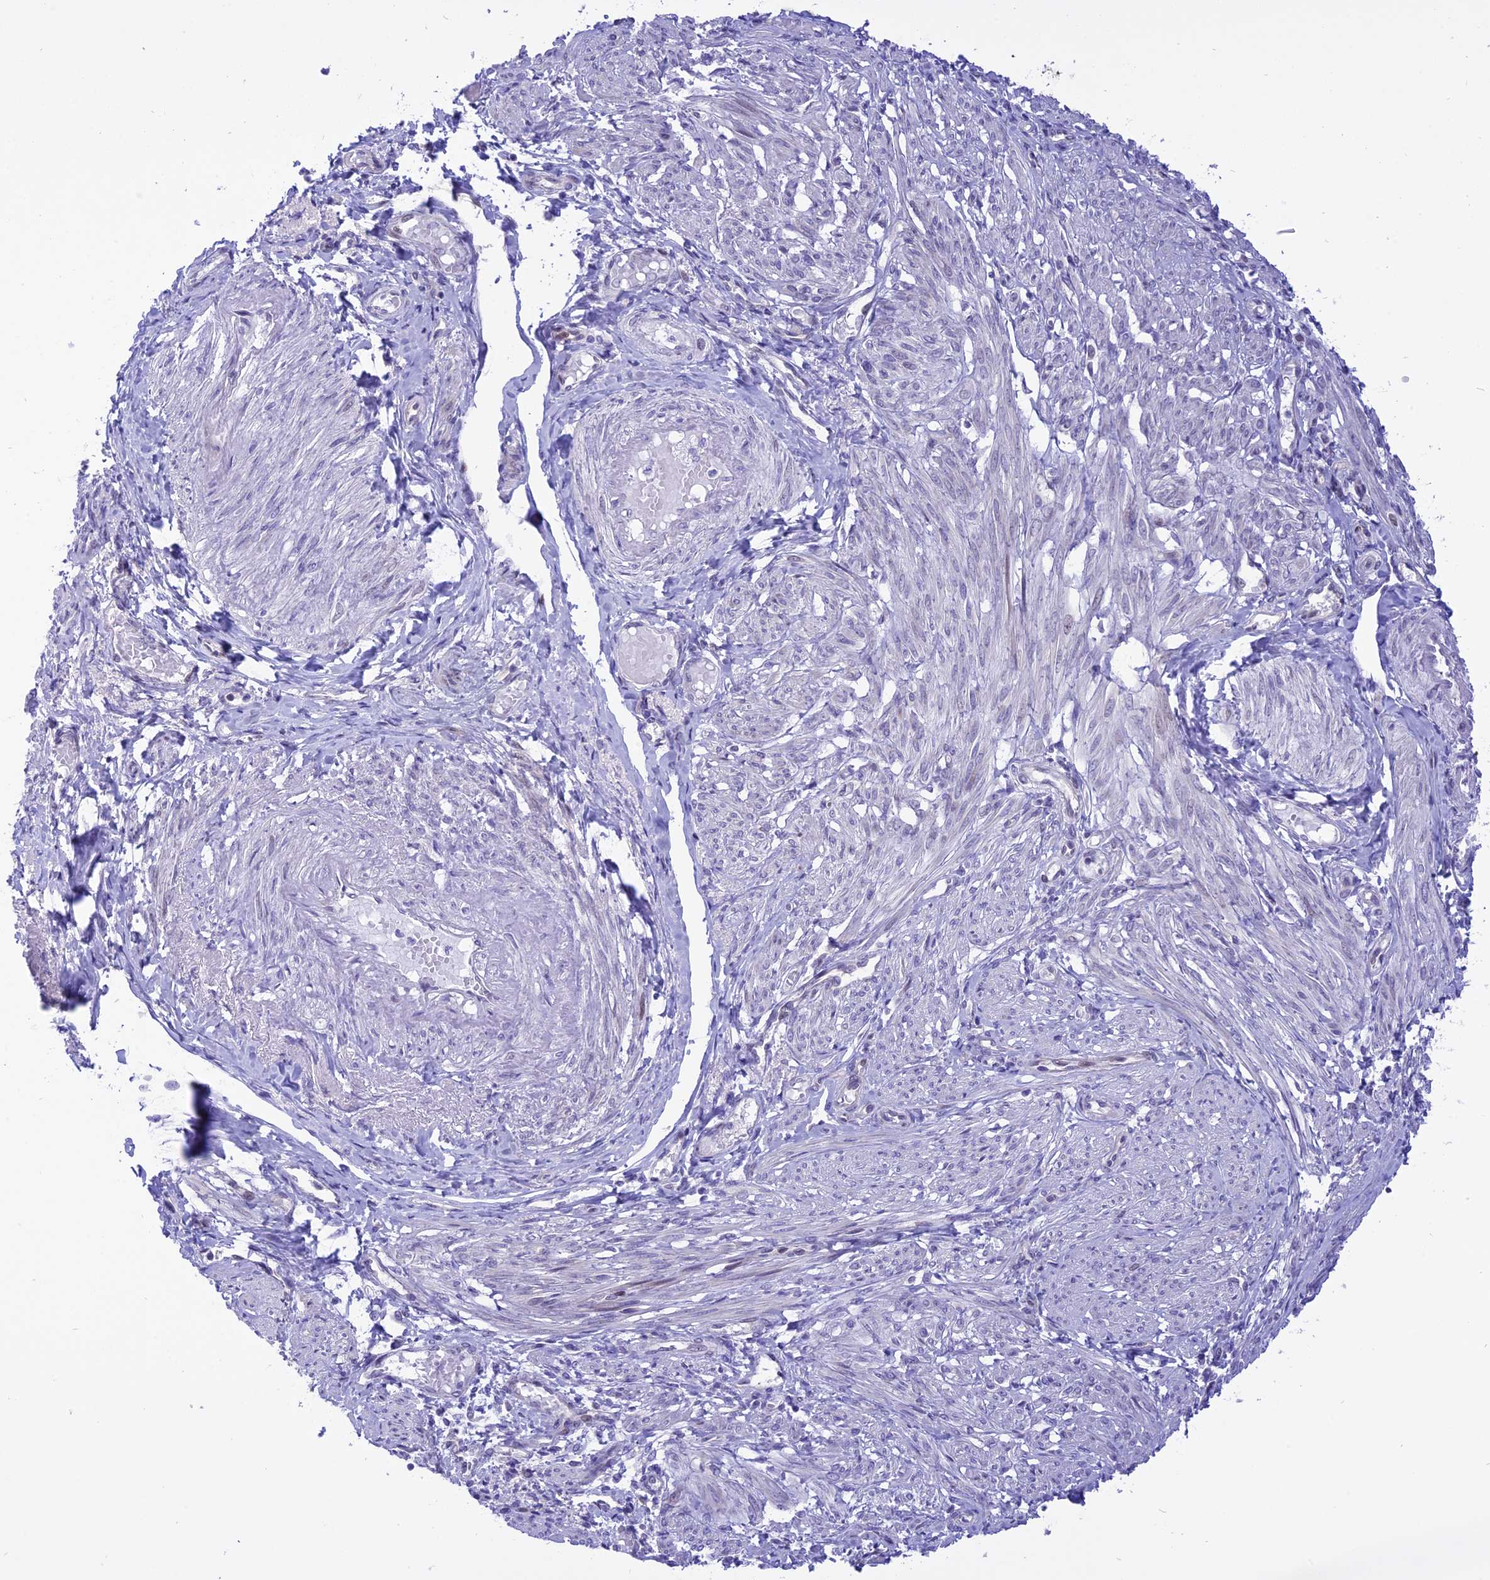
{"staining": {"intensity": "weak", "quantity": "25%-75%", "location": "cytoplasmic/membranous"}, "tissue": "smooth muscle", "cell_type": "Smooth muscle cells", "image_type": "normal", "snomed": [{"axis": "morphology", "description": "Normal tissue, NOS"}, {"axis": "topography", "description": "Smooth muscle"}], "caption": "The photomicrograph exhibits staining of unremarkable smooth muscle, revealing weak cytoplasmic/membranous protein expression (brown color) within smooth muscle cells. Using DAB (3,3'-diaminobenzidine) (brown) and hematoxylin (blue) stains, captured at high magnification using brightfield microscopy.", "gene": "ZNF837", "patient": {"sex": "female", "age": 39}}